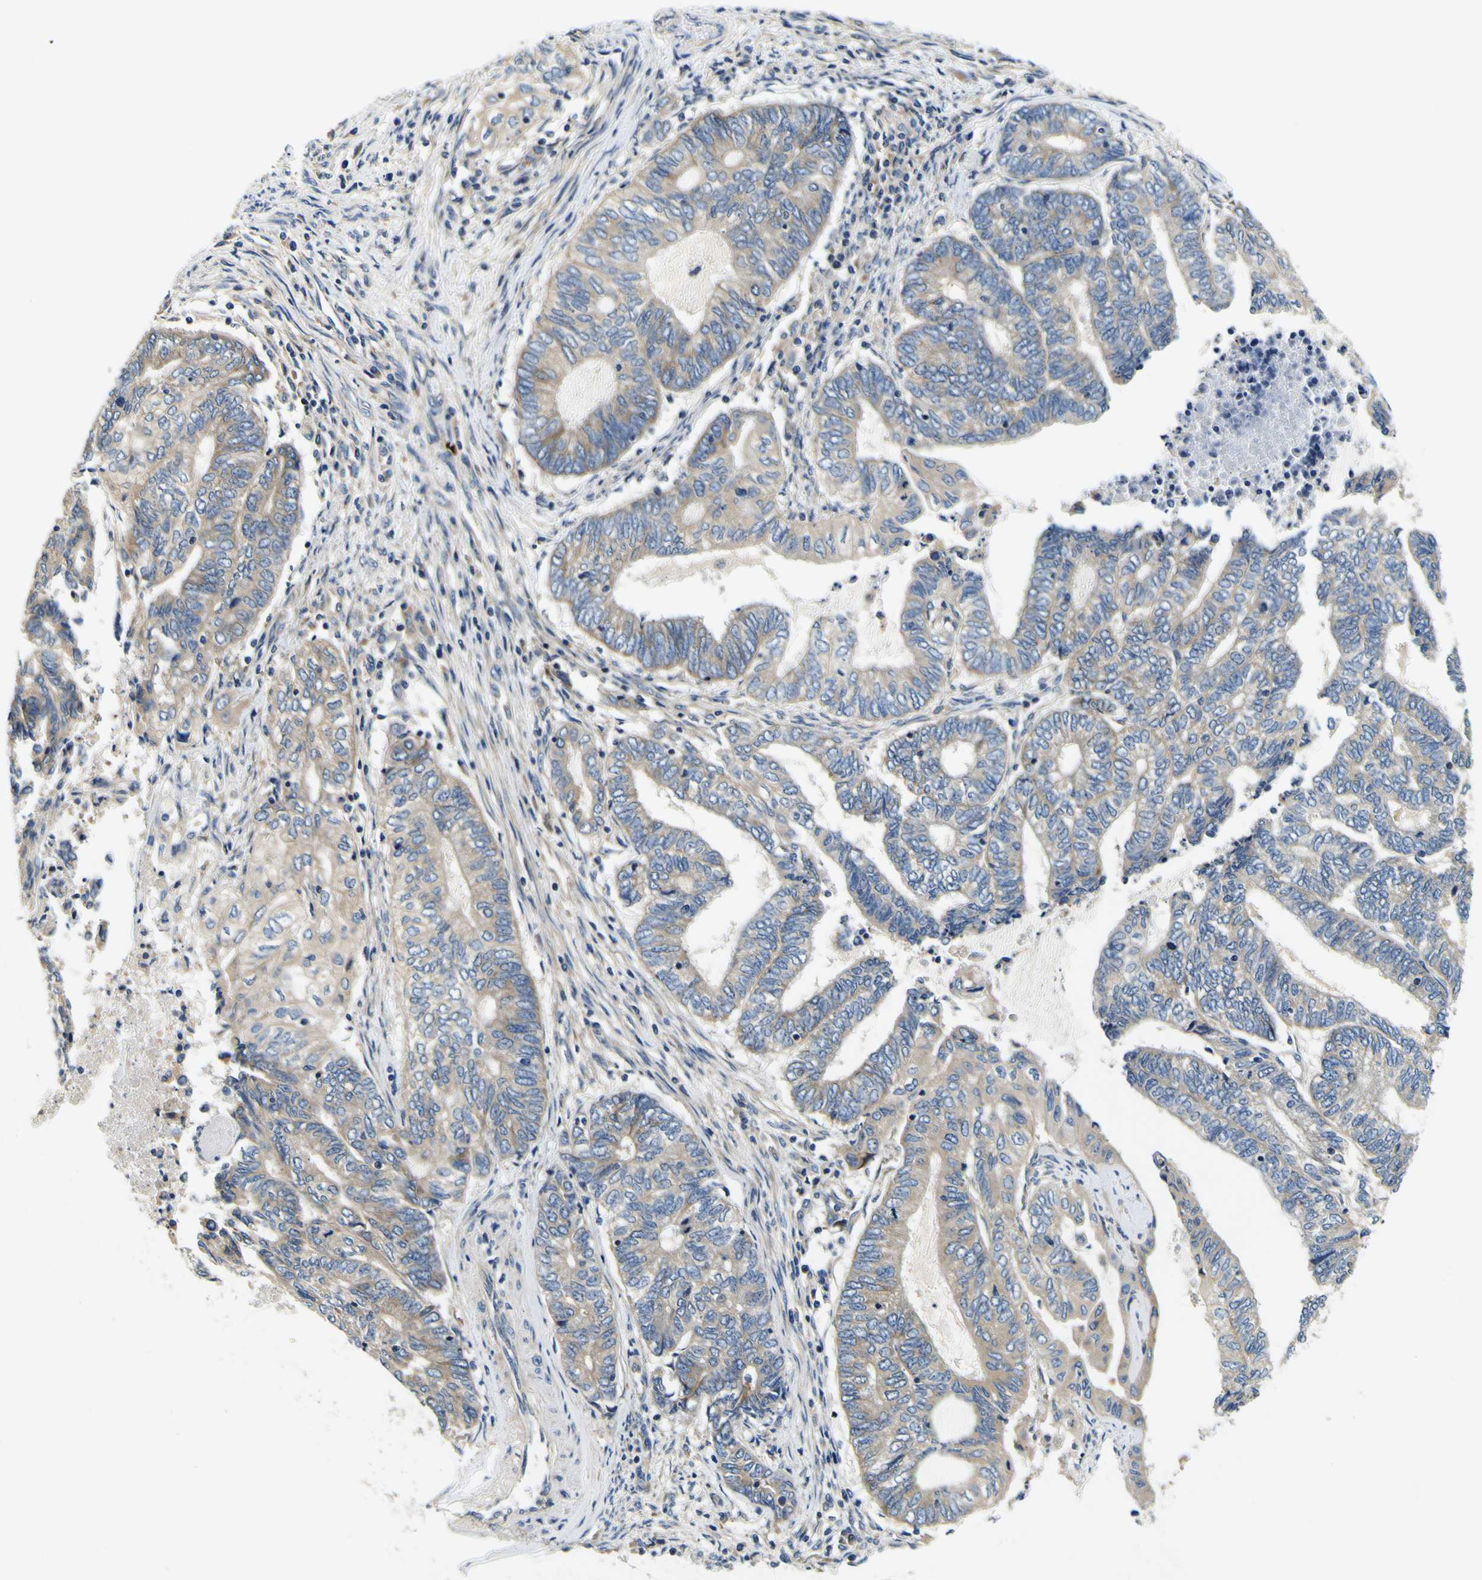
{"staining": {"intensity": "weak", "quantity": ">75%", "location": "cytoplasmic/membranous"}, "tissue": "endometrial cancer", "cell_type": "Tumor cells", "image_type": "cancer", "snomed": [{"axis": "morphology", "description": "Adenocarcinoma, NOS"}, {"axis": "topography", "description": "Uterus"}, {"axis": "topography", "description": "Endometrium"}], "caption": "This histopathology image shows endometrial adenocarcinoma stained with IHC to label a protein in brown. The cytoplasmic/membranous of tumor cells show weak positivity for the protein. Nuclei are counter-stained blue.", "gene": "CLSTN1", "patient": {"sex": "female", "age": 70}}